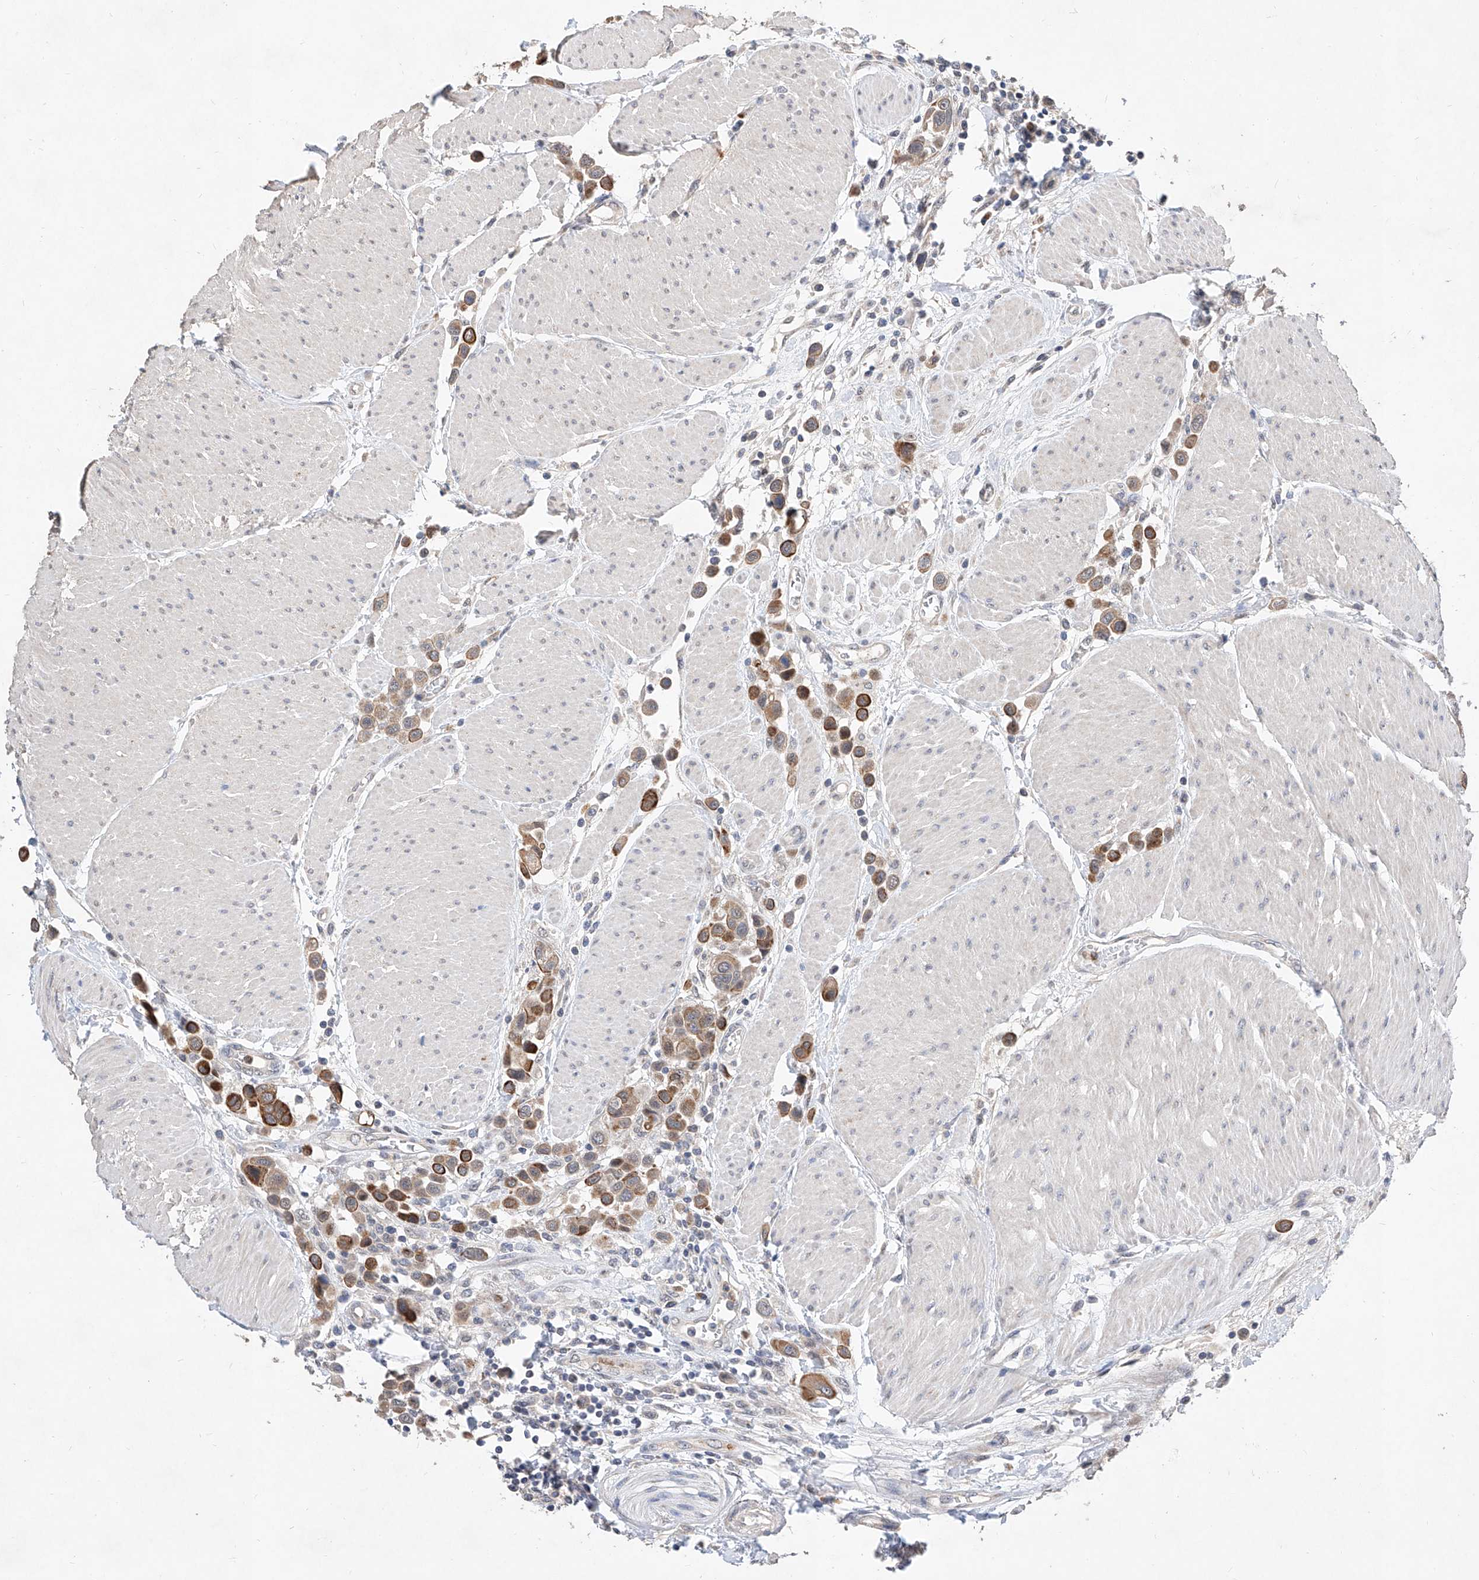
{"staining": {"intensity": "moderate", "quantity": ">75%", "location": "cytoplasmic/membranous"}, "tissue": "urothelial cancer", "cell_type": "Tumor cells", "image_type": "cancer", "snomed": [{"axis": "morphology", "description": "Urothelial carcinoma, High grade"}, {"axis": "topography", "description": "Urinary bladder"}], "caption": "Human urothelial cancer stained for a protein (brown) reveals moderate cytoplasmic/membranous positive staining in about >75% of tumor cells.", "gene": "MFSD4B", "patient": {"sex": "male", "age": 50}}